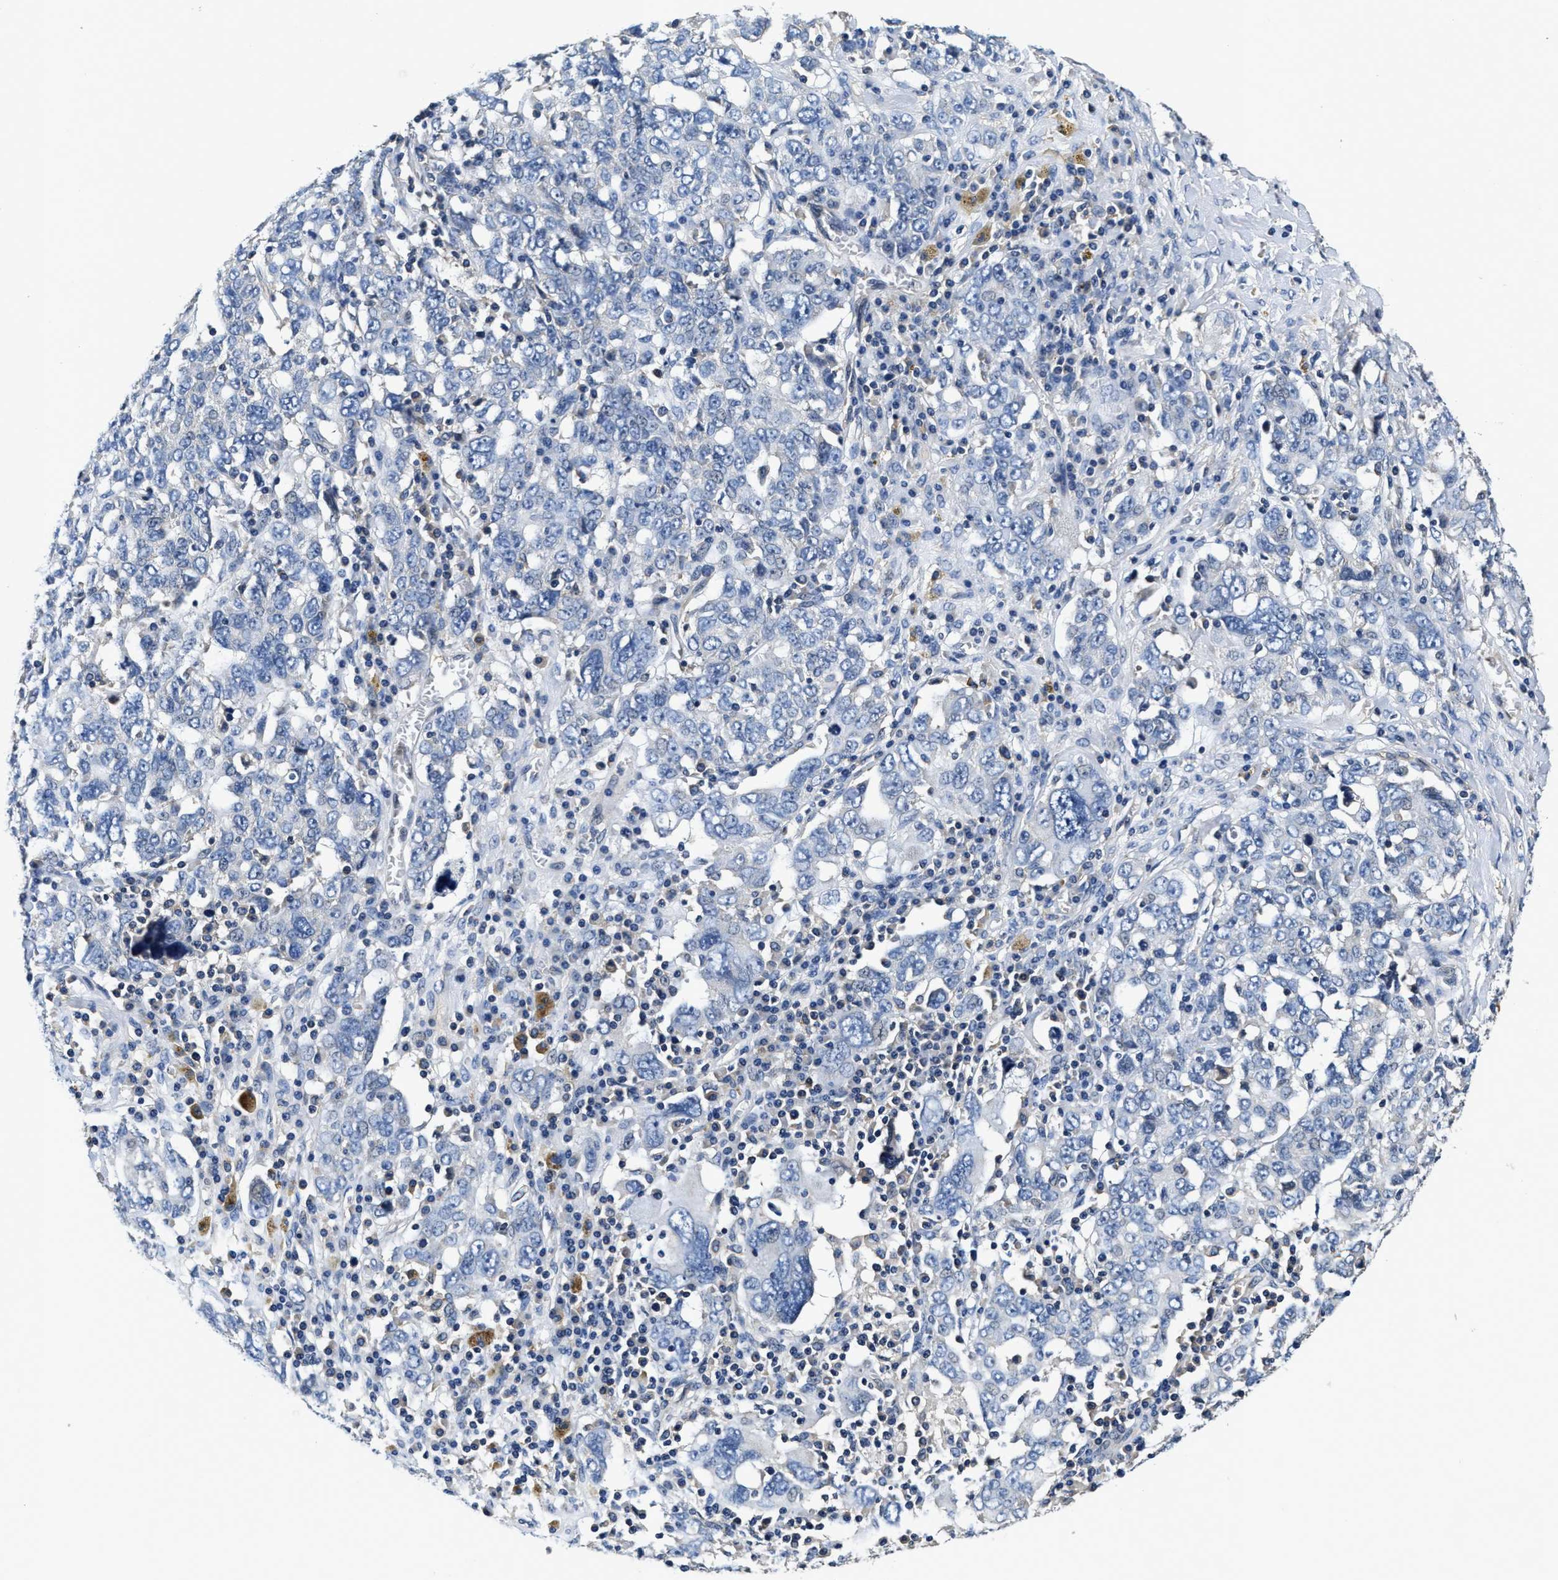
{"staining": {"intensity": "negative", "quantity": "none", "location": "none"}, "tissue": "ovarian cancer", "cell_type": "Tumor cells", "image_type": "cancer", "snomed": [{"axis": "morphology", "description": "Carcinoma, endometroid"}, {"axis": "topography", "description": "Ovary"}], "caption": "An IHC histopathology image of ovarian cancer is shown. There is no staining in tumor cells of ovarian cancer.", "gene": "ANKIB1", "patient": {"sex": "female", "age": 62}}